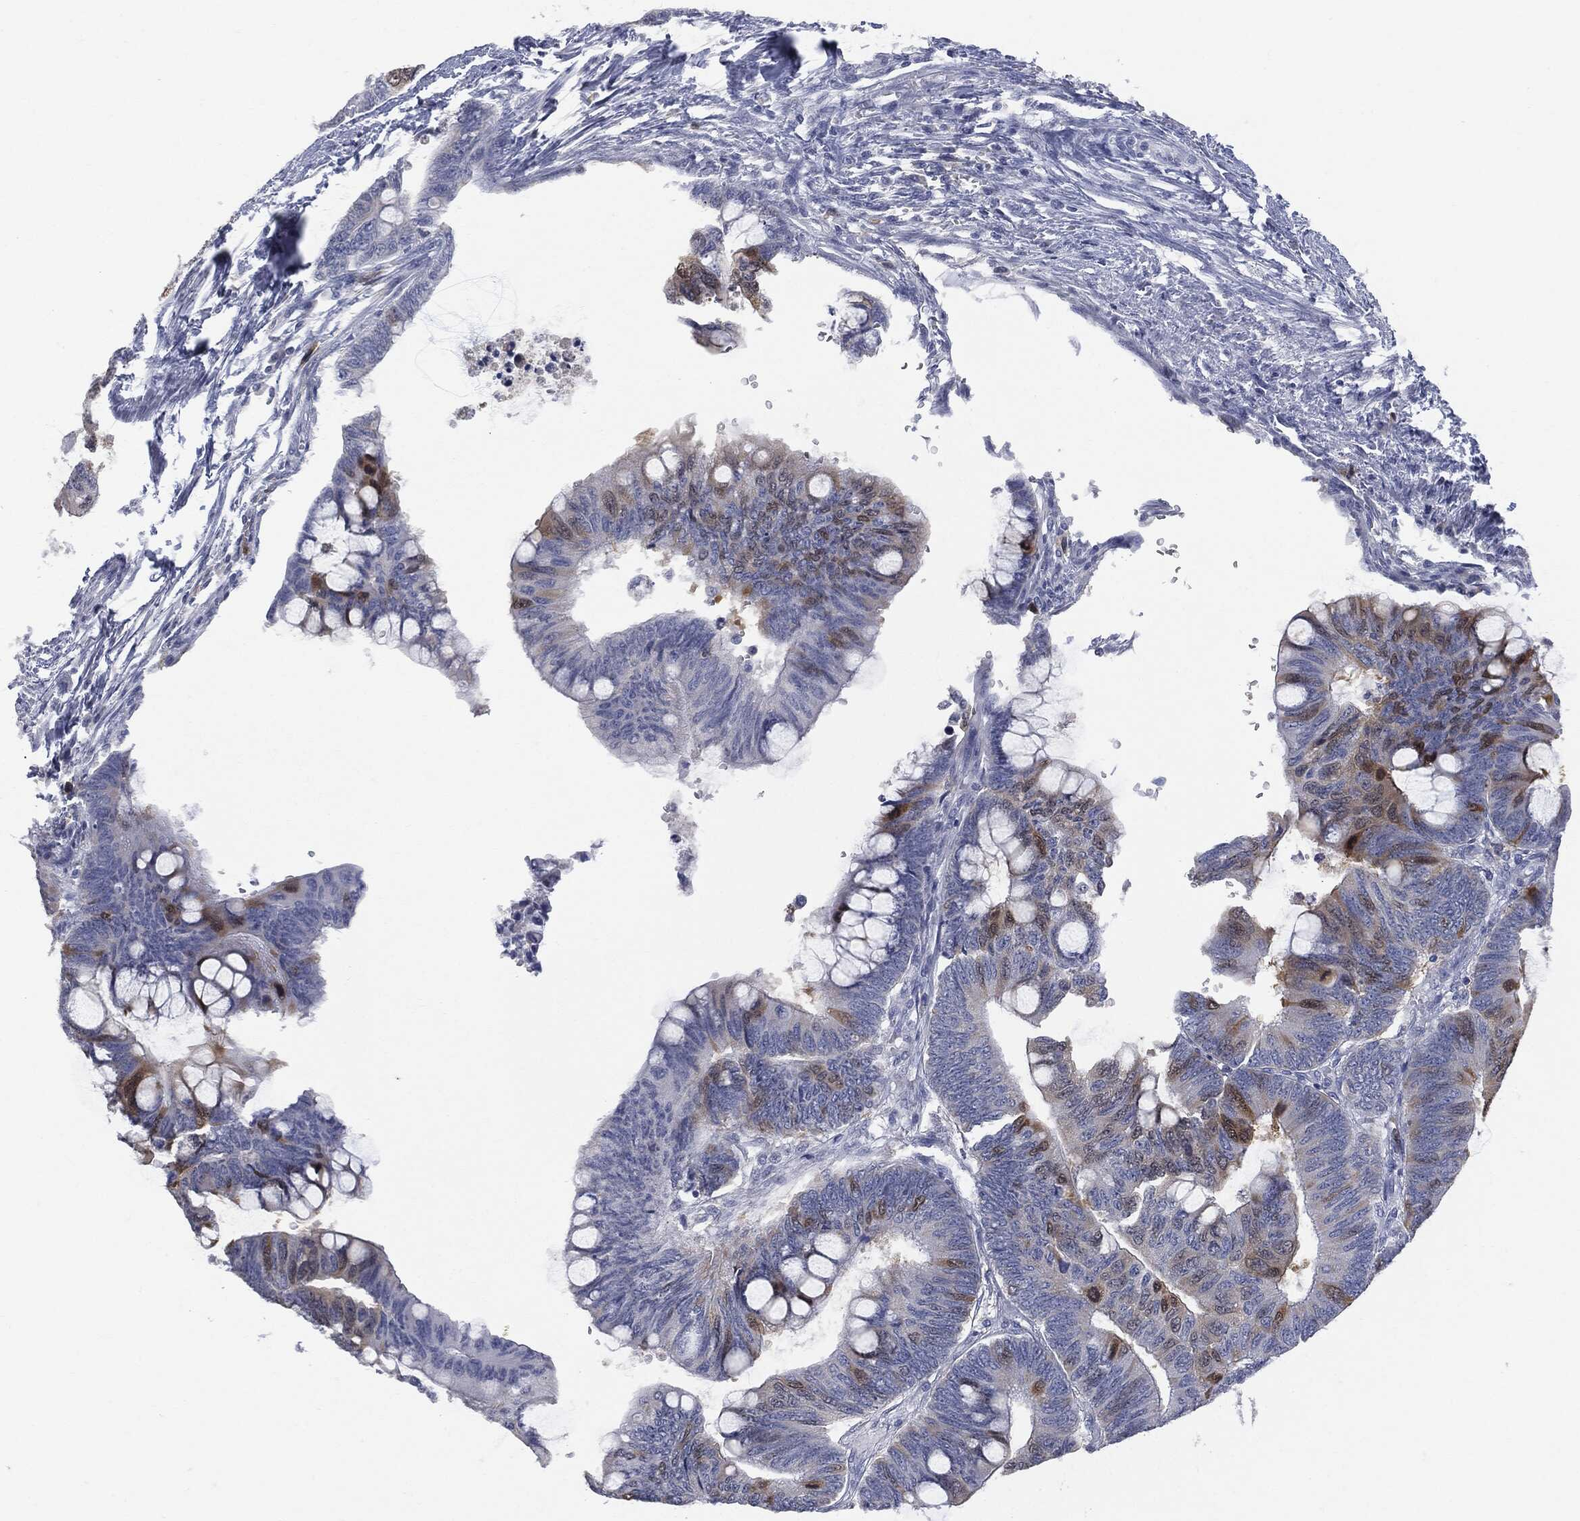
{"staining": {"intensity": "strong", "quantity": "<25%", "location": "cytoplasmic/membranous"}, "tissue": "colorectal cancer", "cell_type": "Tumor cells", "image_type": "cancer", "snomed": [{"axis": "morphology", "description": "Normal tissue, NOS"}, {"axis": "morphology", "description": "Adenocarcinoma, NOS"}, {"axis": "topography", "description": "Rectum"}, {"axis": "topography", "description": "Peripheral nerve tissue"}], "caption": "Immunohistochemical staining of colorectal adenocarcinoma exhibits medium levels of strong cytoplasmic/membranous protein positivity in approximately <25% of tumor cells.", "gene": "UBE2C", "patient": {"sex": "male", "age": 92}}